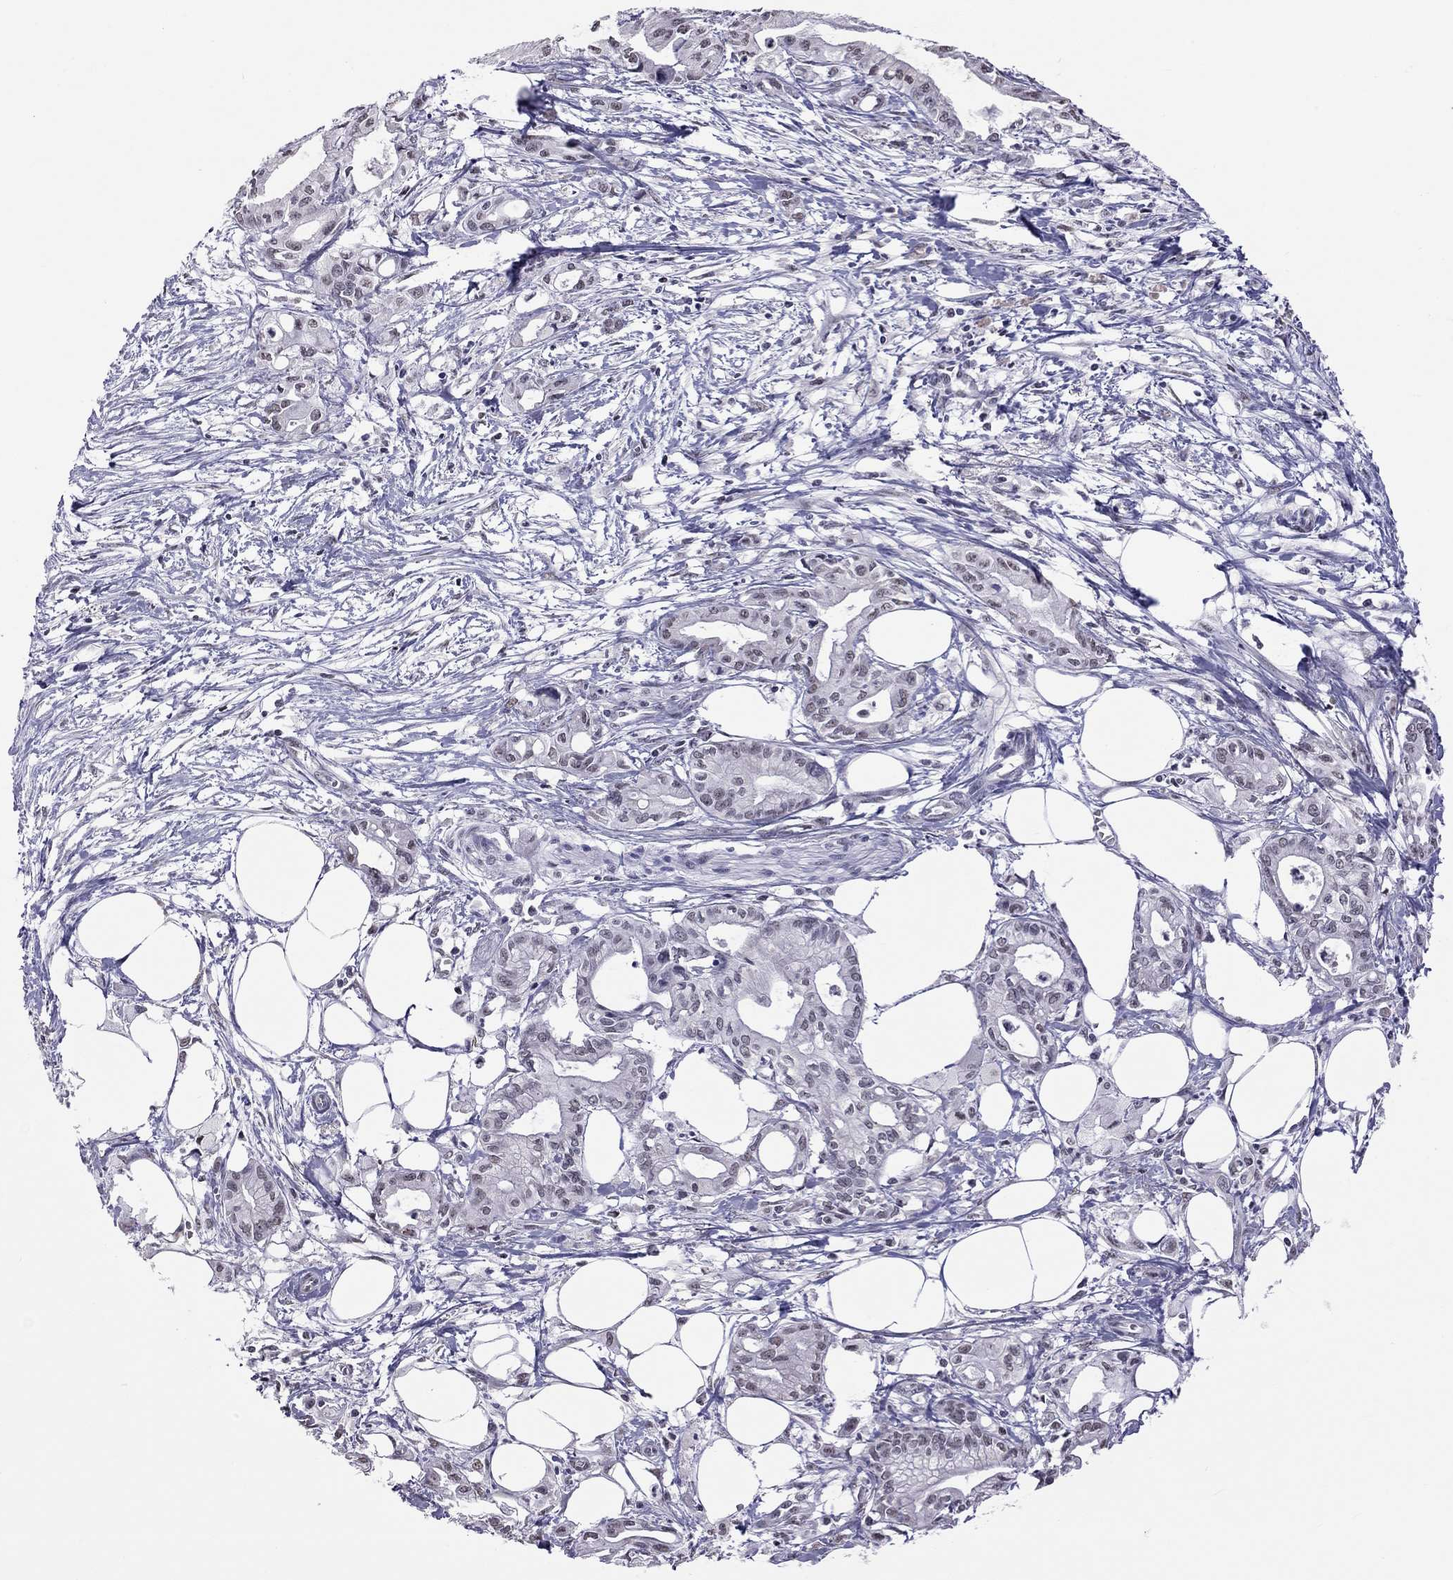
{"staining": {"intensity": "negative", "quantity": "none", "location": "none"}, "tissue": "pancreatic cancer", "cell_type": "Tumor cells", "image_type": "cancer", "snomed": [{"axis": "morphology", "description": "Adenocarcinoma, NOS"}, {"axis": "topography", "description": "Pancreas"}], "caption": "An image of pancreatic cancer (adenocarcinoma) stained for a protein displays no brown staining in tumor cells.", "gene": "PPP1R3A", "patient": {"sex": "male", "age": 71}}